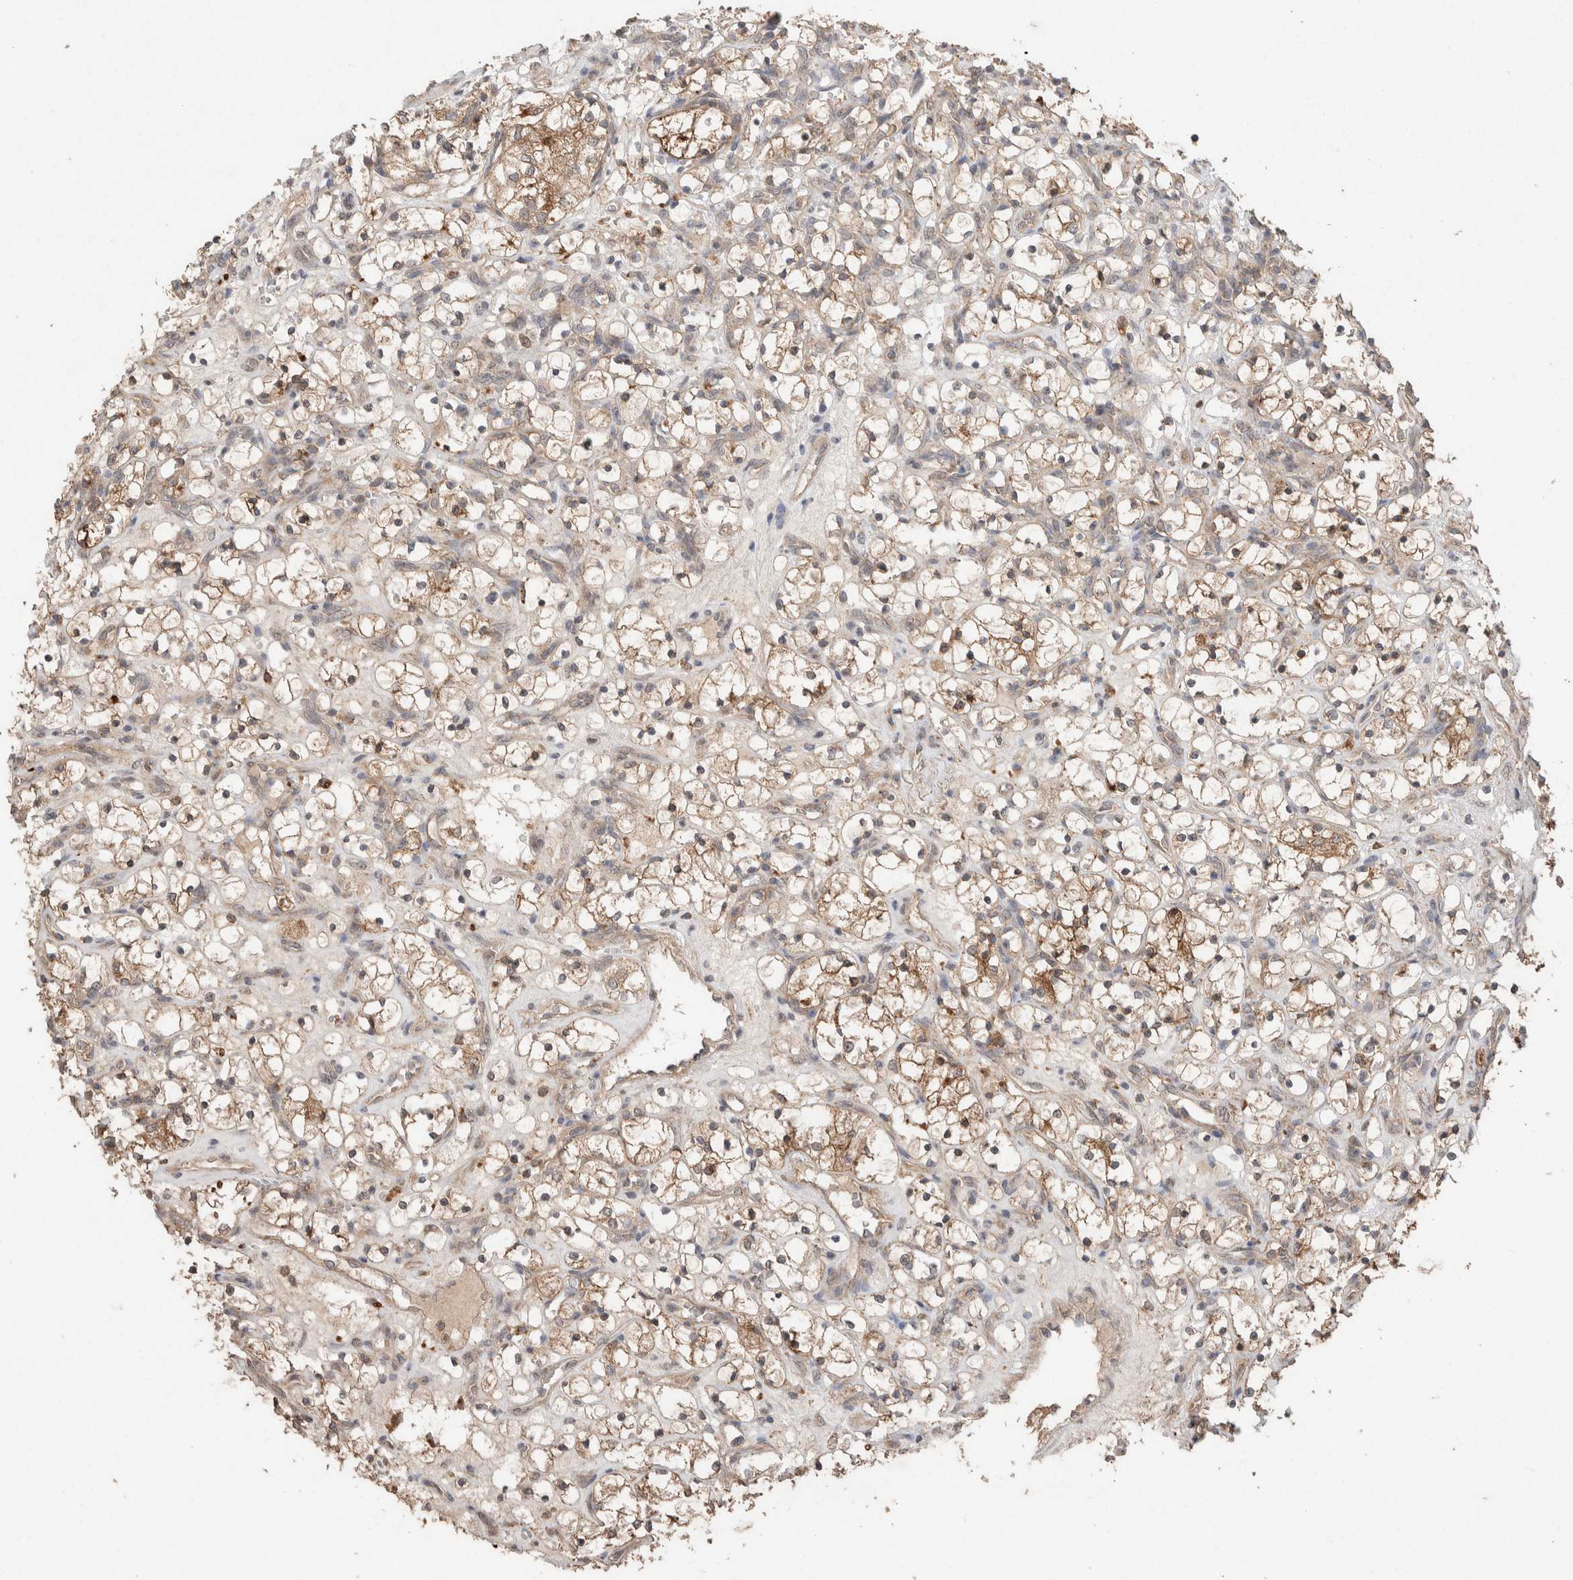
{"staining": {"intensity": "moderate", "quantity": ">75%", "location": "cytoplasmic/membranous"}, "tissue": "renal cancer", "cell_type": "Tumor cells", "image_type": "cancer", "snomed": [{"axis": "morphology", "description": "Adenocarcinoma, NOS"}, {"axis": "topography", "description": "Kidney"}], "caption": "Brown immunohistochemical staining in human renal cancer (adenocarcinoma) demonstrates moderate cytoplasmic/membranous staining in about >75% of tumor cells.", "gene": "KCNJ5", "patient": {"sex": "female", "age": 69}}